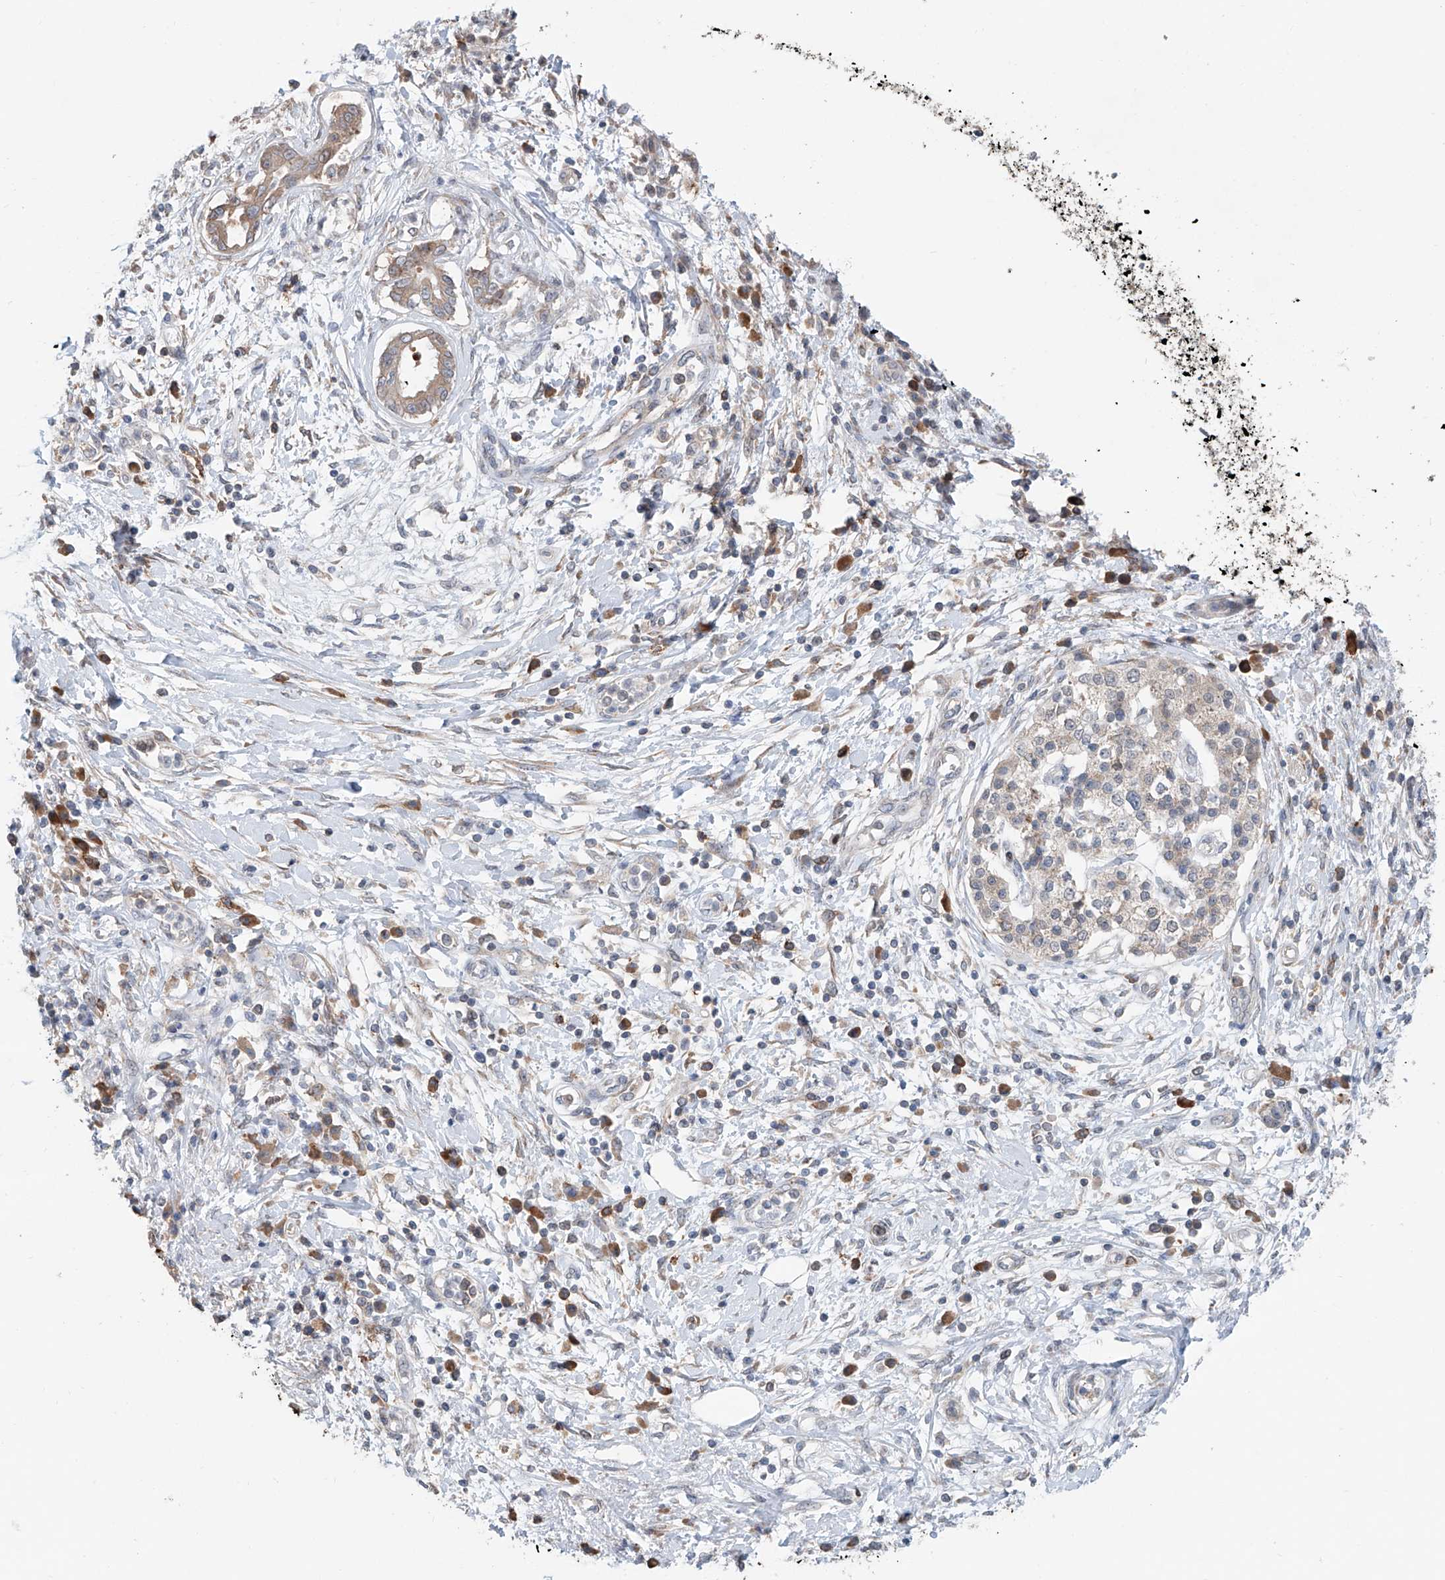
{"staining": {"intensity": "weak", "quantity": ">75%", "location": "cytoplasmic/membranous"}, "tissue": "pancreatic cancer", "cell_type": "Tumor cells", "image_type": "cancer", "snomed": [{"axis": "morphology", "description": "Adenocarcinoma, NOS"}, {"axis": "topography", "description": "Pancreas"}], "caption": "Immunohistochemical staining of pancreatic cancer displays low levels of weak cytoplasmic/membranous staining in about >75% of tumor cells.", "gene": "KCNK10", "patient": {"sex": "female", "age": 56}}